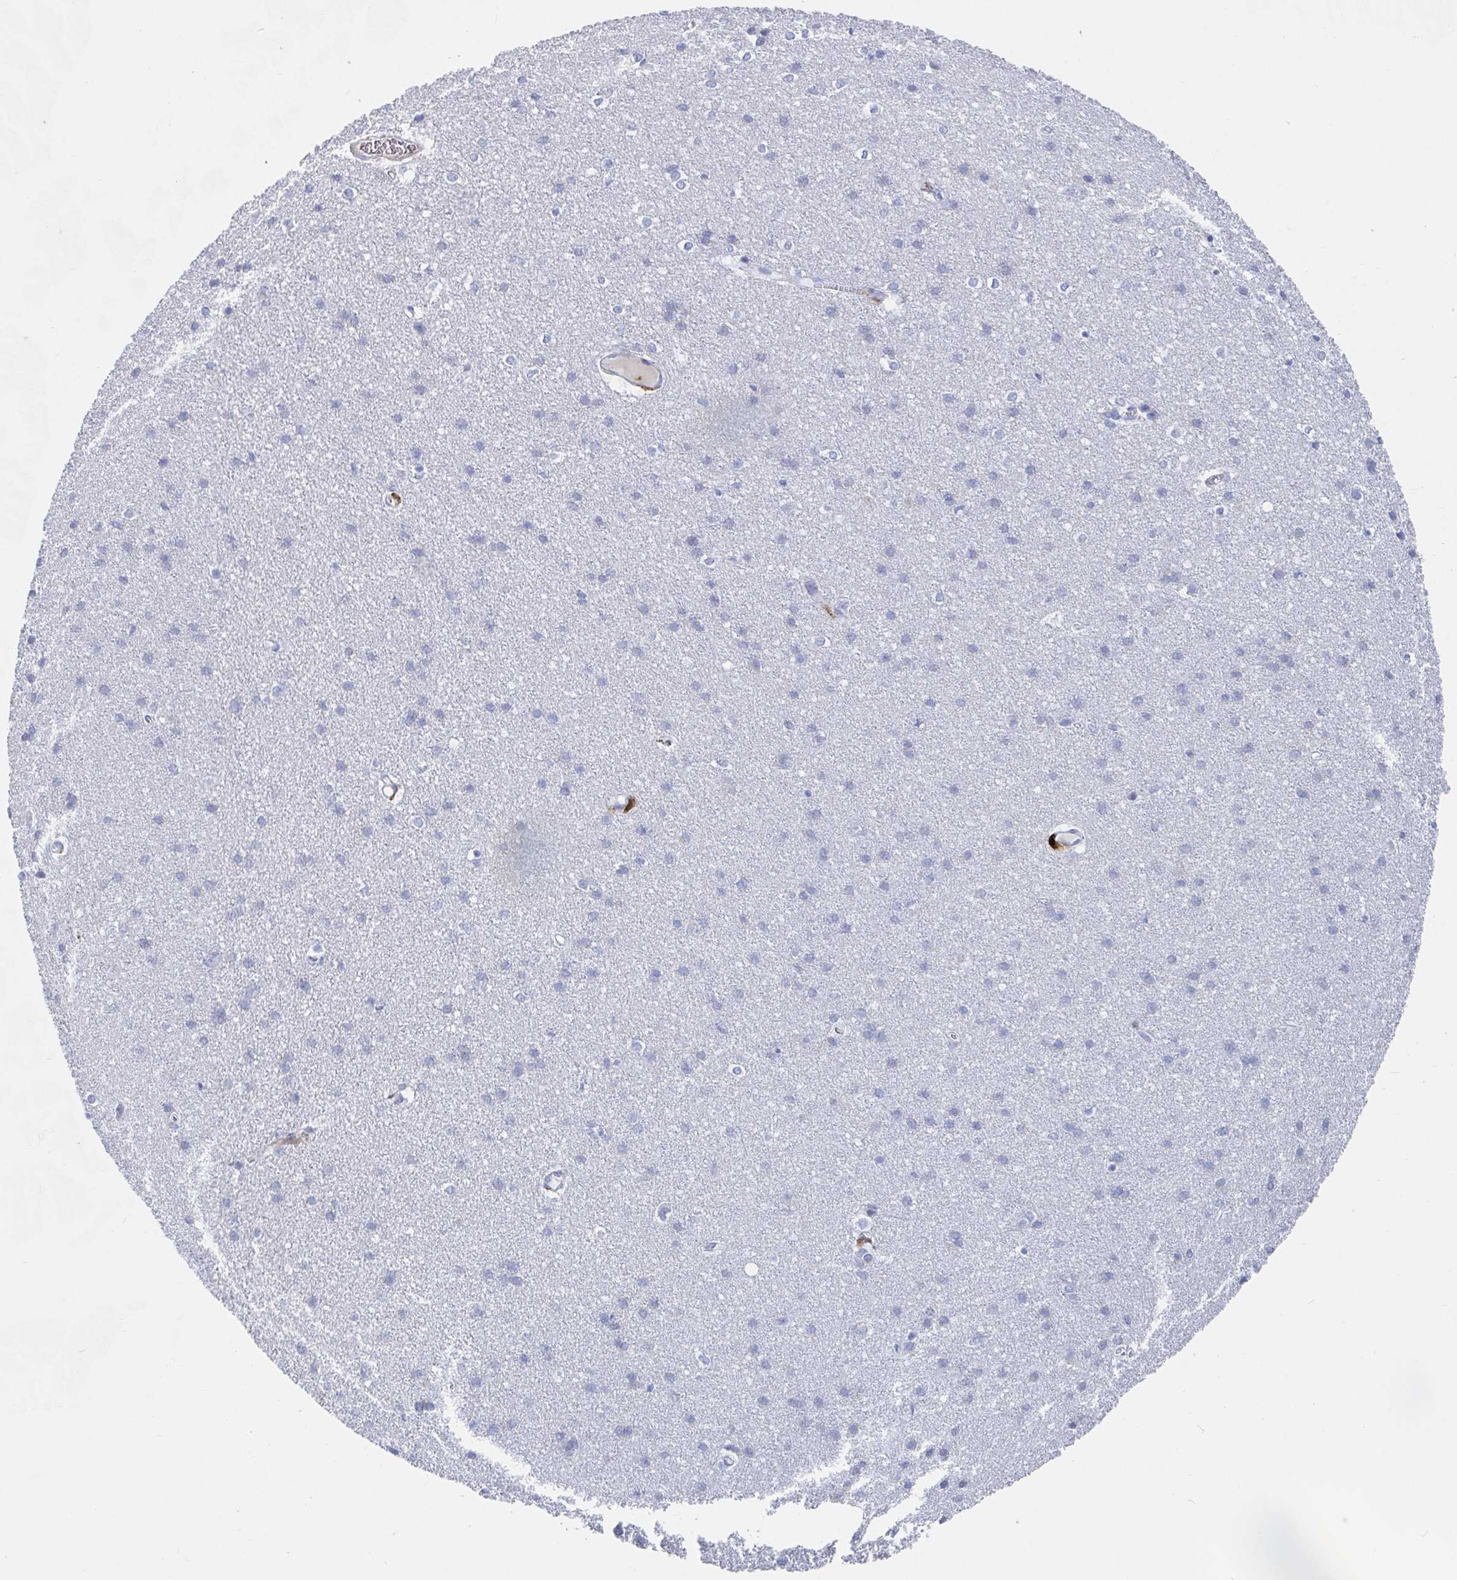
{"staining": {"intensity": "negative", "quantity": "none", "location": "none"}, "tissue": "cerebral cortex", "cell_type": "Endothelial cells", "image_type": "normal", "snomed": [{"axis": "morphology", "description": "Normal tissue, NOS"}, {"axis": "topography", "description": "Cerebral cortex"}], "caption": "Immunohistochemistry image of normal cerebral cortex: cerebral cortex stained with DAB shows no significant protein staining in endothelial cells. Nuclei are stained in blue.", "gene": "OR2A1", "patient": {"sex": "male", "age": 37}}